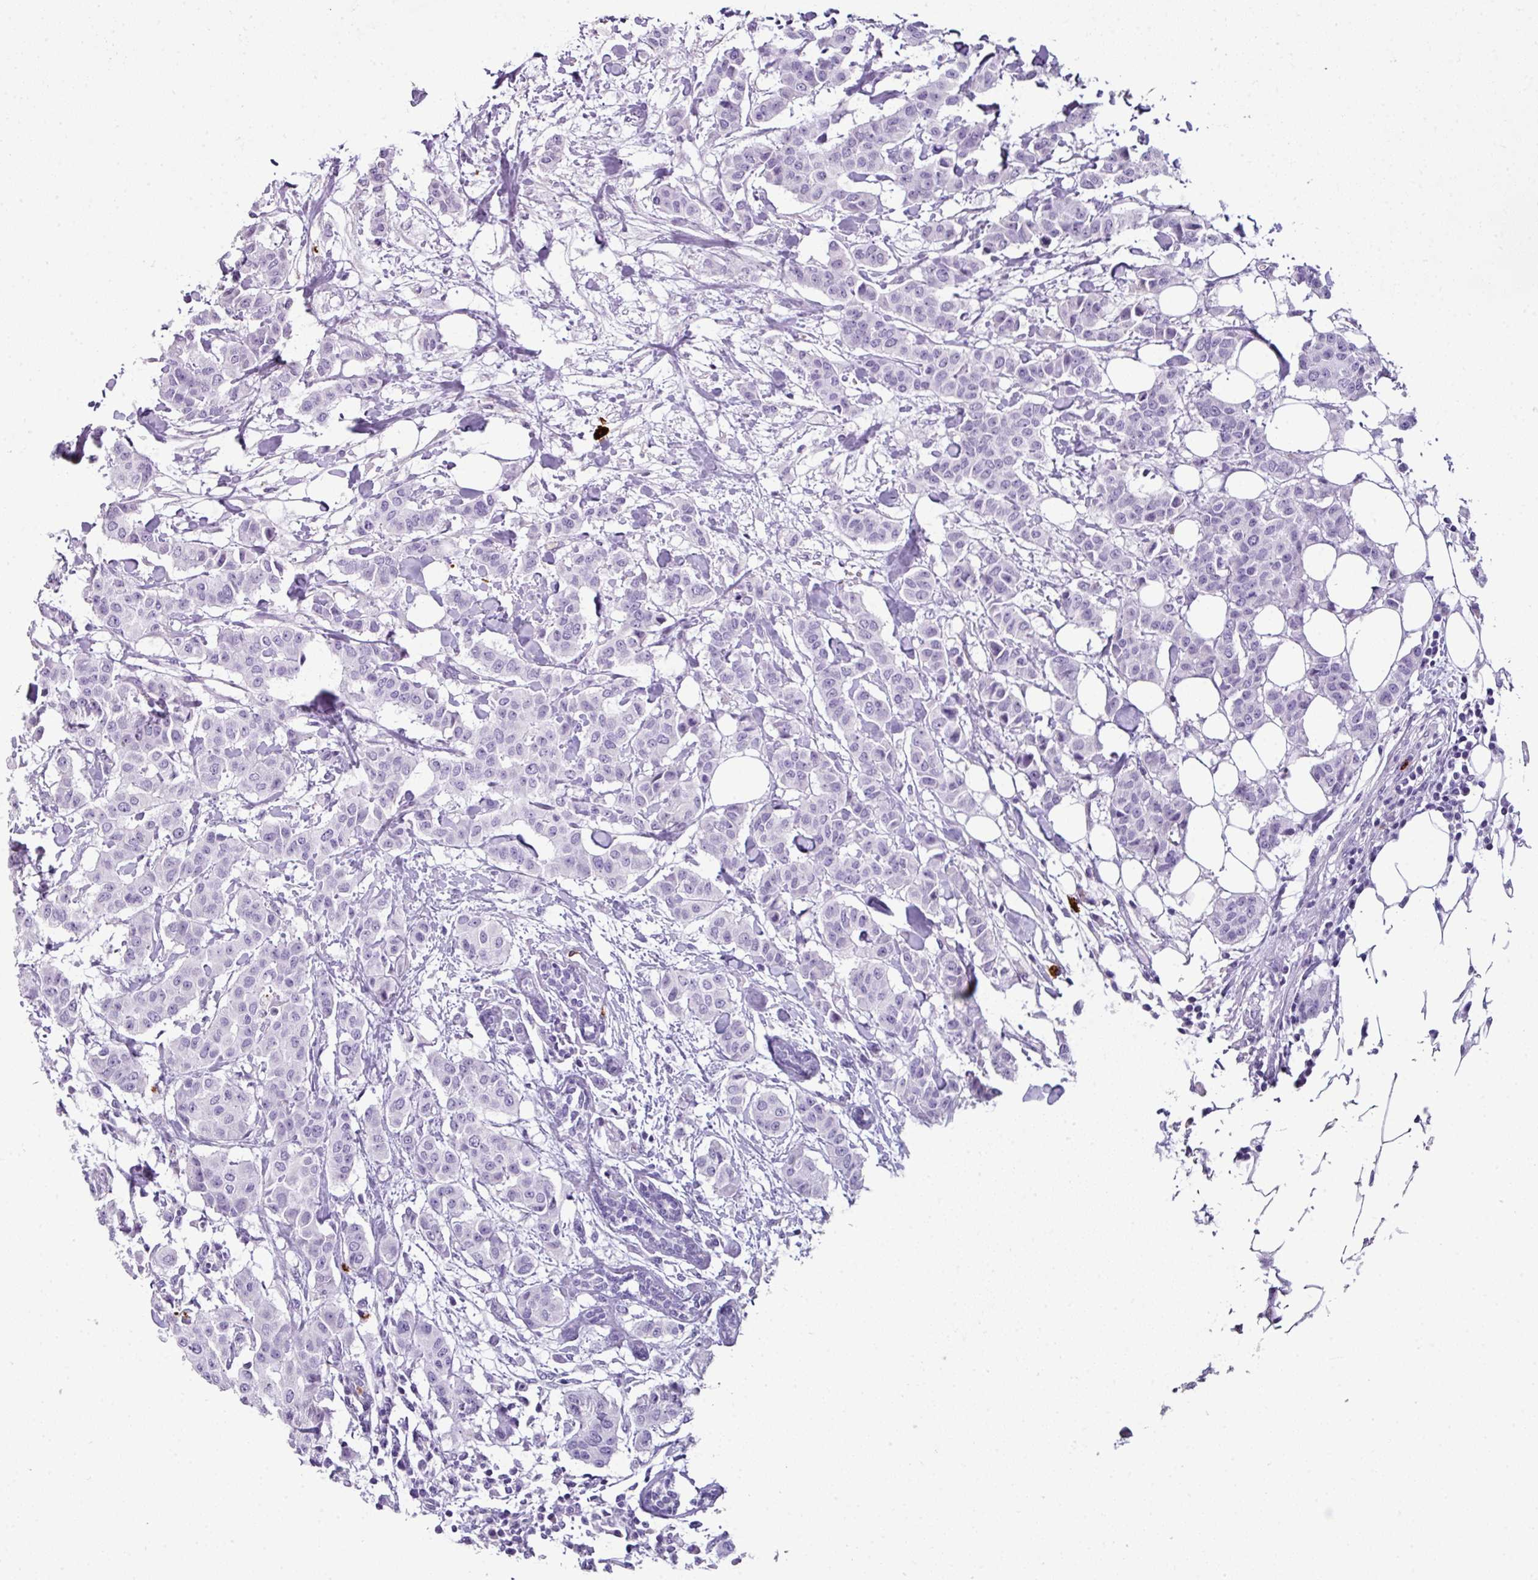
{"staining": {"intensity": "negative", "quantity": "none", "location": "none"}, "tissue": "breast cancer", "cell_type": "Tumor cells", "image_type": "cancer", "snomed": [{"axis": "morphology", "description": "Duct carcinoma"}, {"axis": "topography", "description": "Breast"}], "caption": "A histopathology image of human breast invasive ductal carcinoma is negative for staining in tumor cells. The staining was performed using DAB to visualize the protein expression in brown, while the nuclei were stained in blue with hematoxylin (Magnification: 20x).", "gene": "CTSG", "patient": {"sex": "female", "age": 40}}